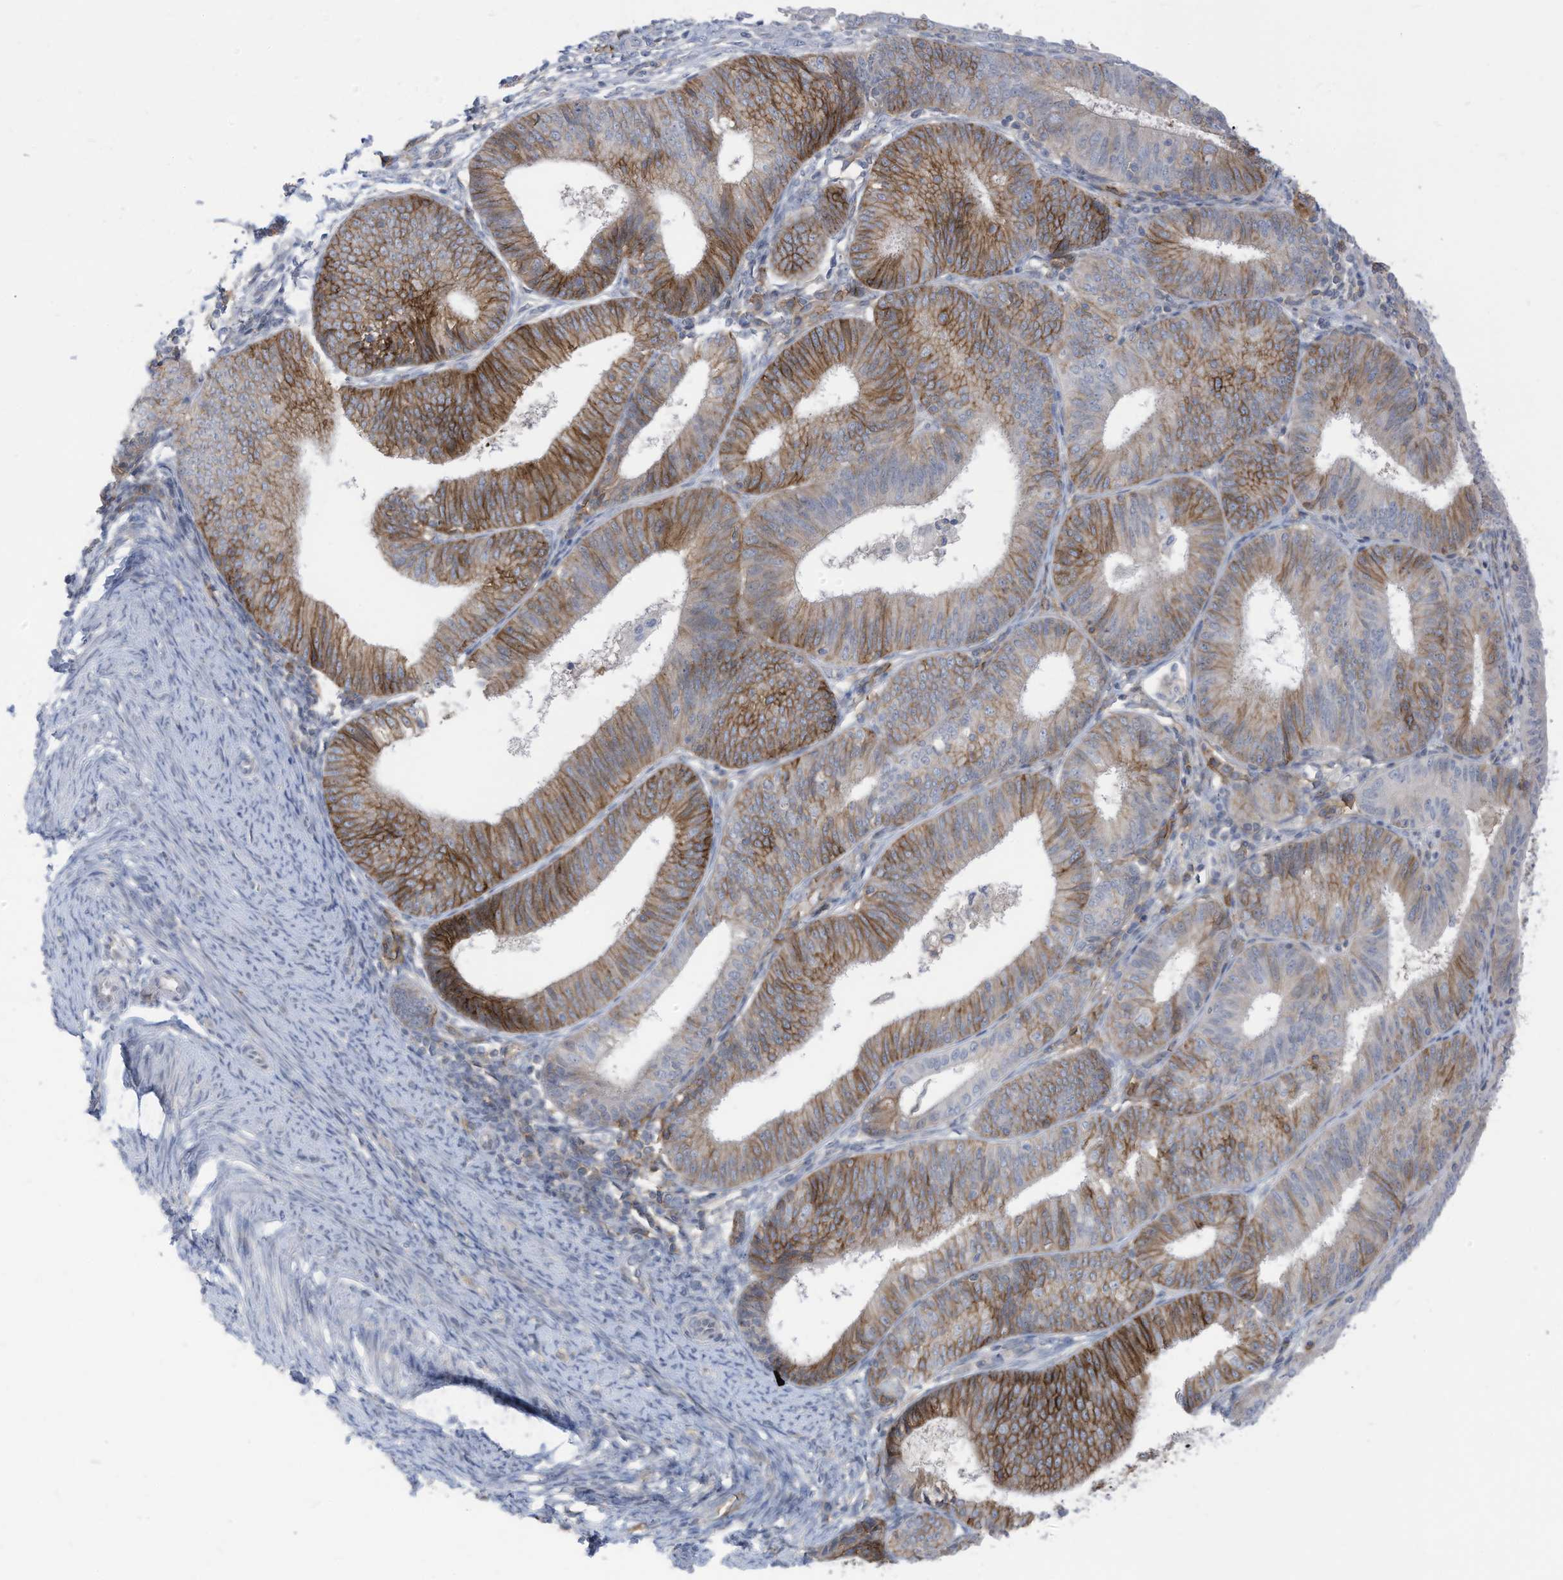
{"staining": {"intensity": "moderate", "quantity": "25%-75%", "location": "cytoplasmic/membranous"}, "tissue": "endometrial cancer", "cell_type": "Tumor cells", "image_type": "cancer", "snomed": [{"axis": "morphology", "description": "Adenocarcinoma, NOS"}, {"axis": "topography", "description": "Endometrium"}], "caption": "This is a micrograph of immunohistochemistry staining of endometrial cancer (adenocarcinoma), which shows moderate positivity in the cytoplasmic/membranous of tumor cells.", "gene": "SLC1A5", "patient": {"sex": "female", "age": 51}}